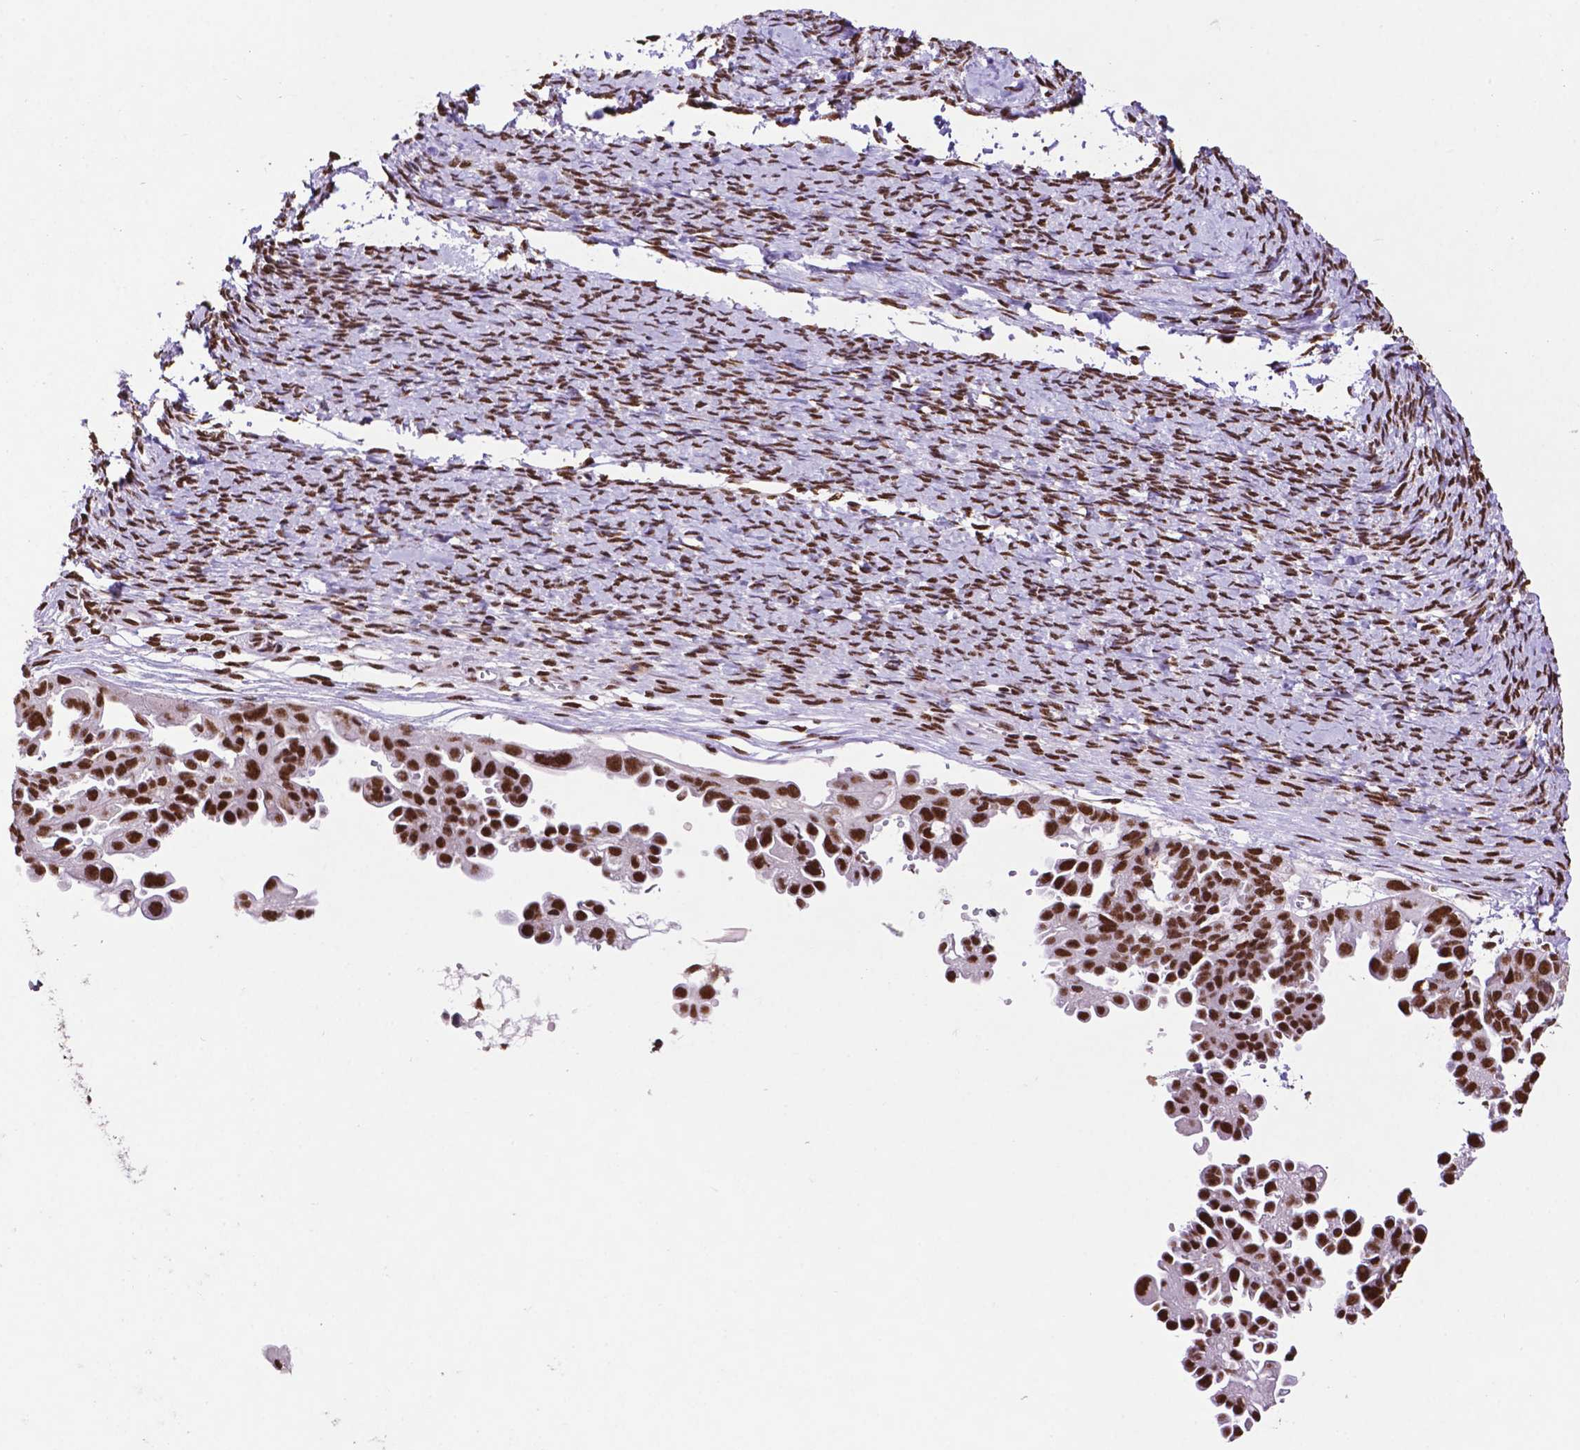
{"staining": {"intensity": "strong", "quantity": ">75%", "location": "nuclear"}, "tissue": "ovarian cancer", "cell_type": "Tumor cells", "image_type": "cancer", "snomed": [{"axis": "morphology", "description": "Cystadenocarcinoma, serous, NOS"}, {"axis": "topography", "description": "Ovary"}], "caption": "Human ovarian cancer (serous cystadenocarcinoma) stained with a brown dye reveals strong nuclear positive positivity in about >75% of tumor cells.", "gene": "CCAR2", "patient": {"sex": "female", "age": 53}}